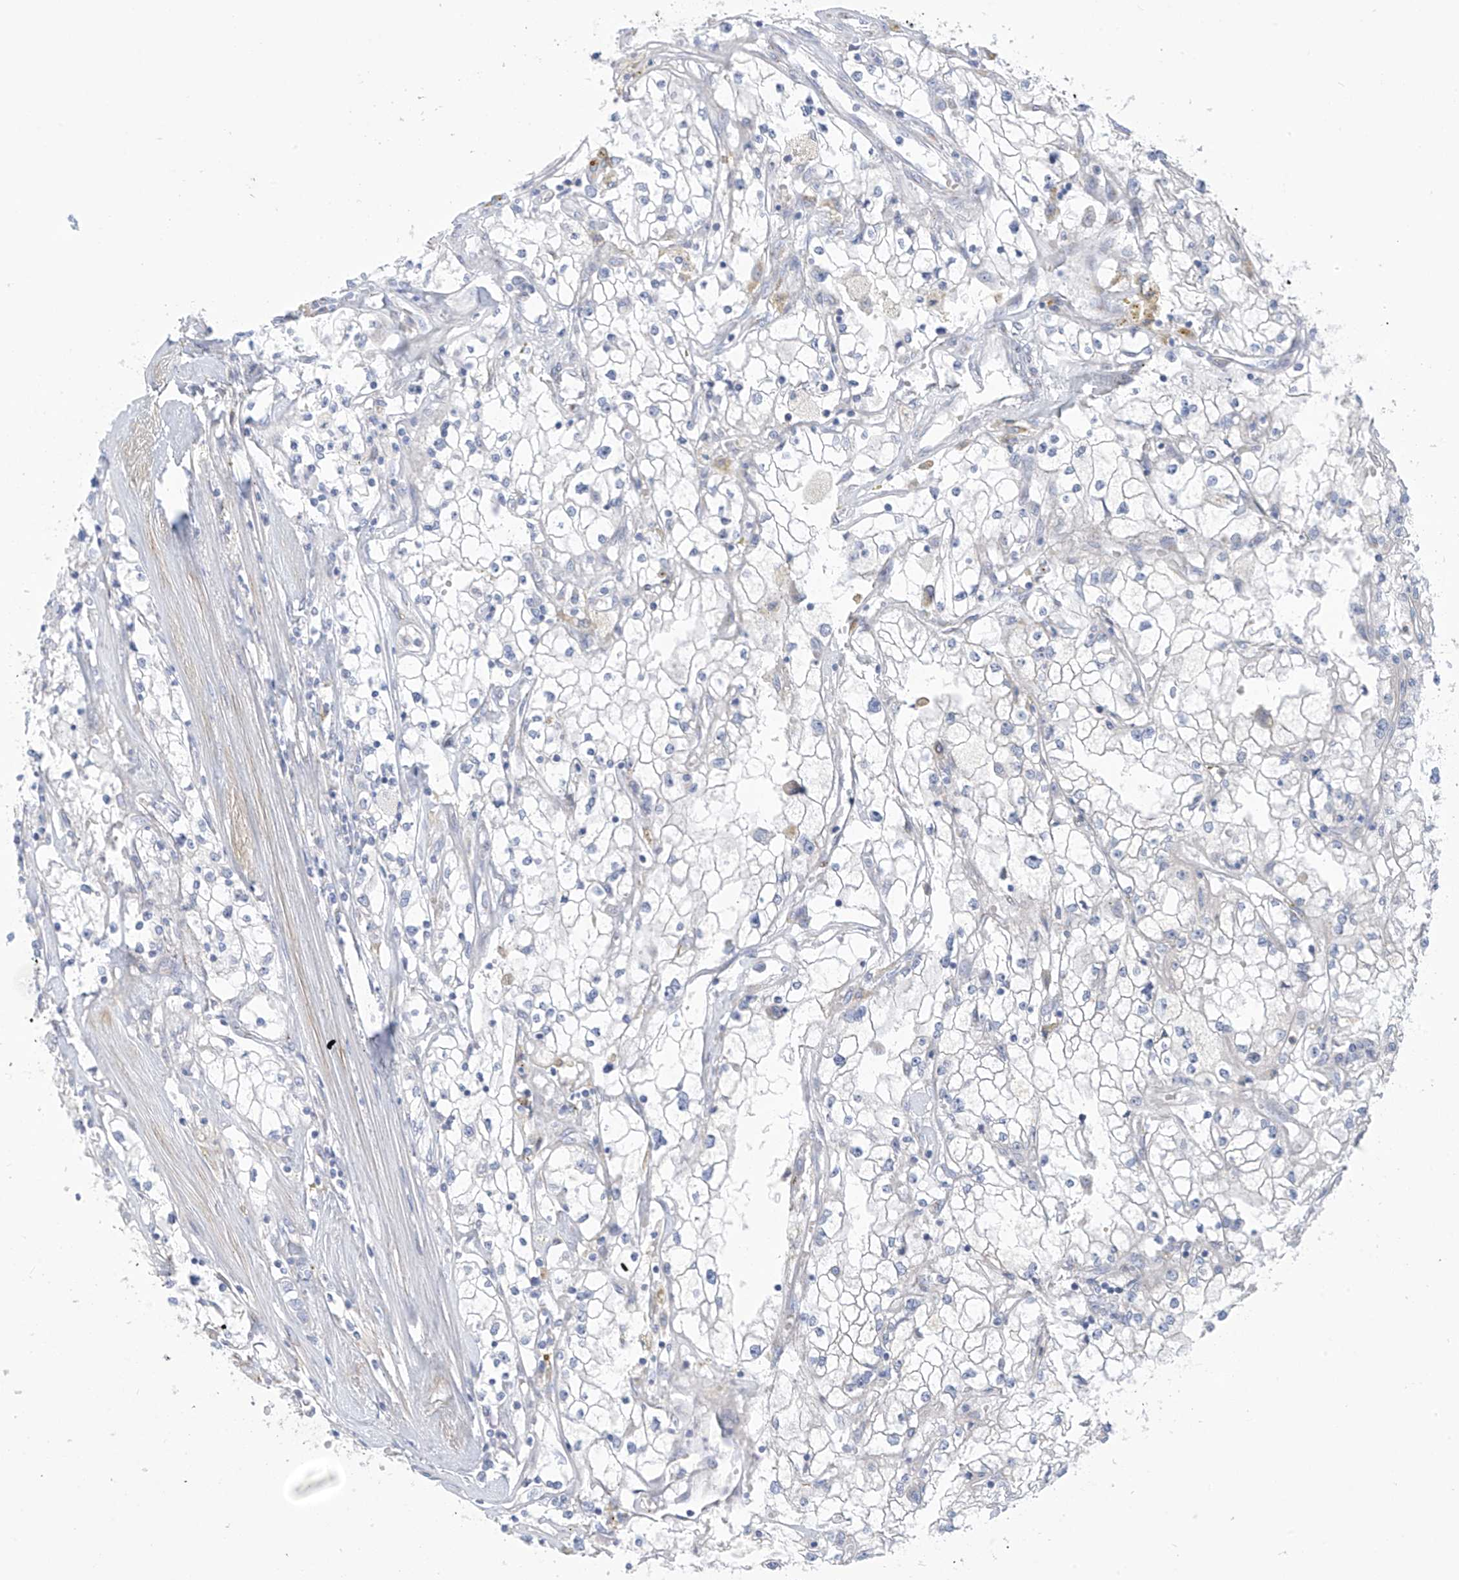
{"staining": {"intensity": "negative", "quantity": "none", "location": "none"}, "tissue": "renal cancer", "cell_type": "Tumor cells", "image_type": "cancer", "snomed": [{"axis": "morphology", "description": "Adenocarcinoma, NOS"}, {"axis": "topography", "description": "Kidney"}], "caption": "Micrograph shows no protein positivity in tumor cells of adenocarcinoma (renal) tissue.", "gene": "TRMT2B", "patient": {"sex": "male", "age": 56}}